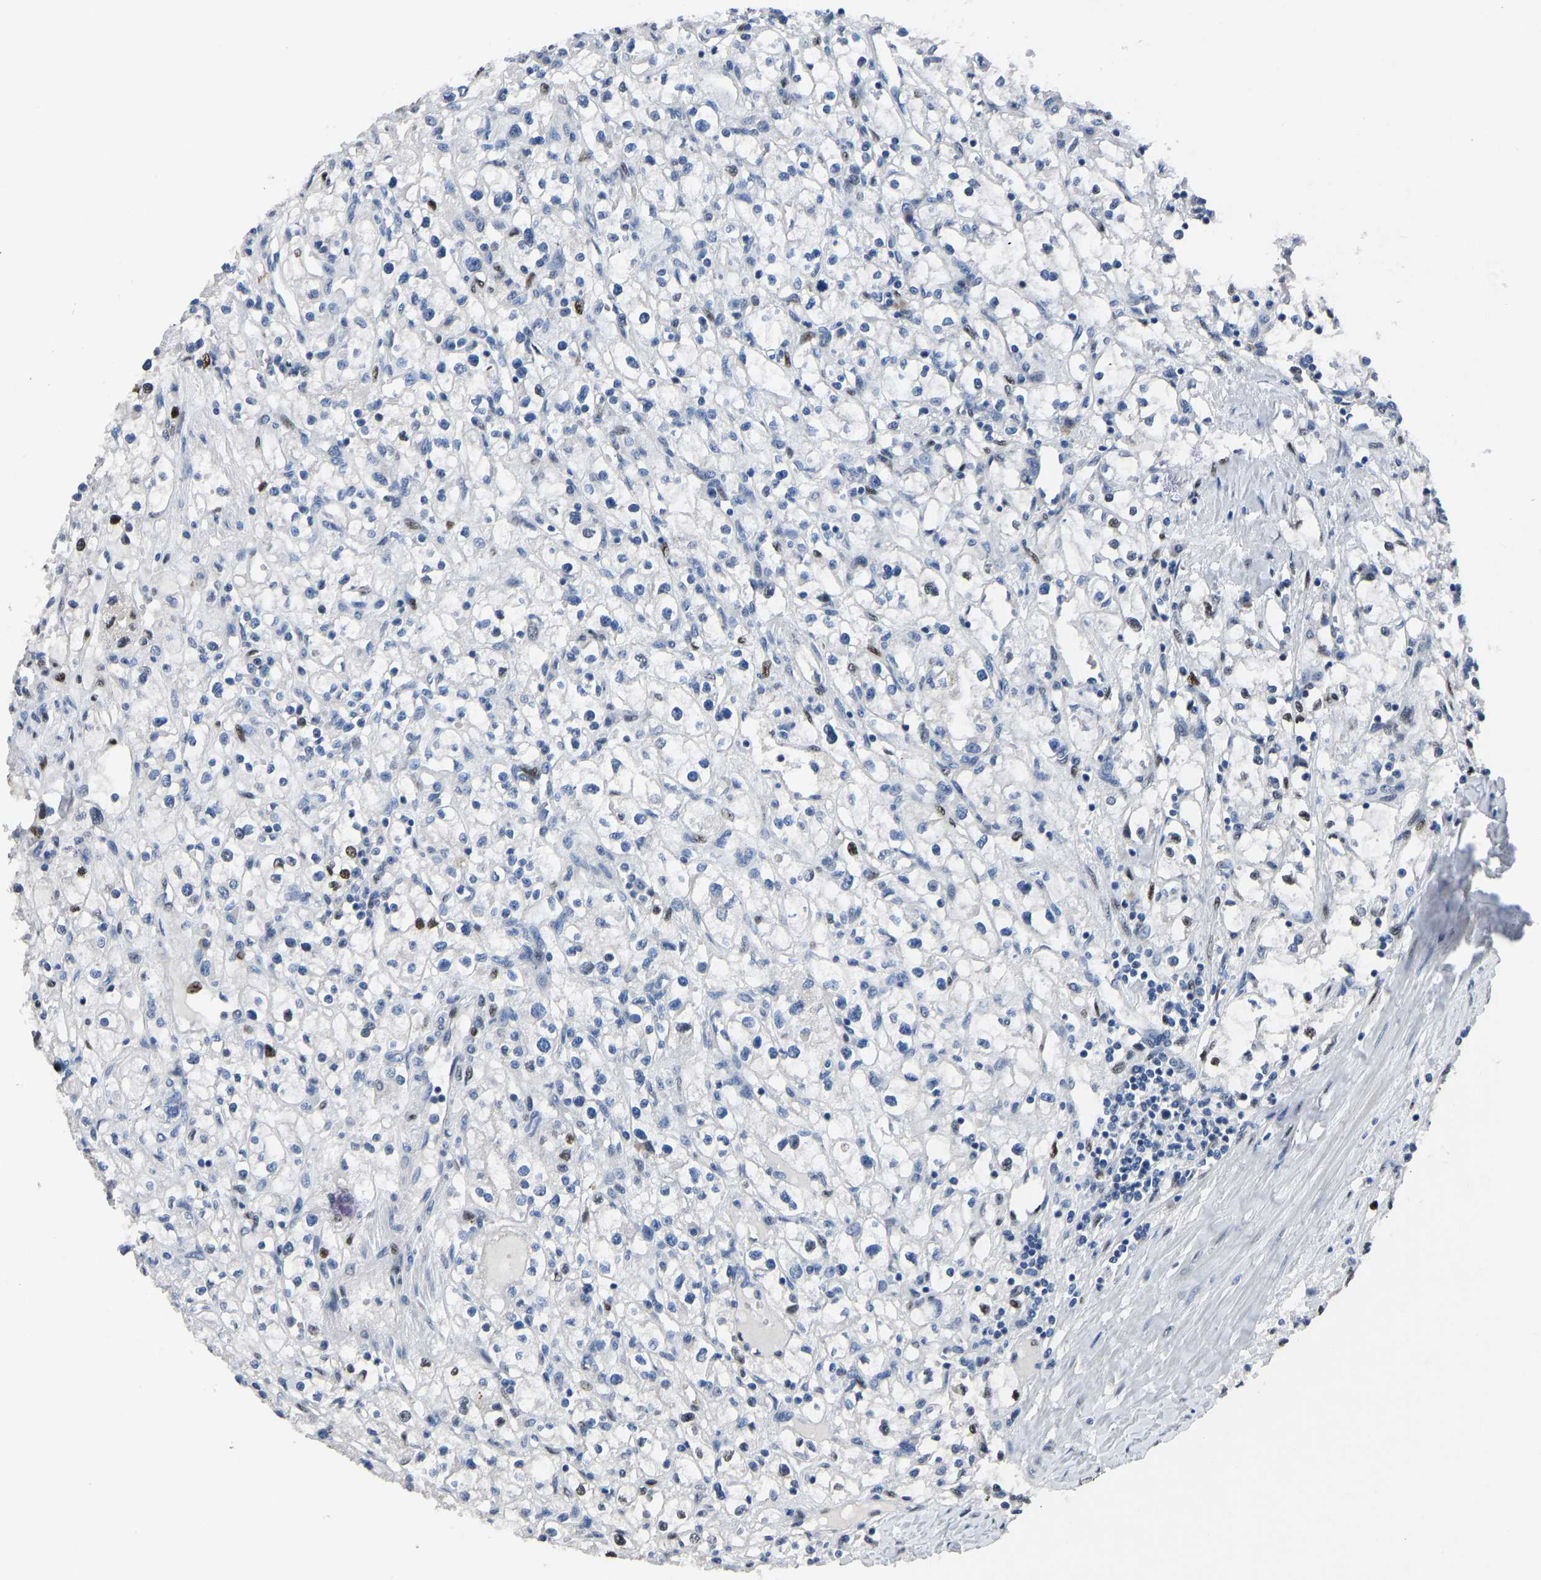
{"staining": {"intensity": "negative", "quantity": "none", "location": "none"}, "tissue": "renal cancer", "cell_type": "Tumor cells", "image_type": "cancer", "snomed": [{"axis": "morphology", "description": "Adenocarcinoma, NOS"}, {"axis": "topography", "description": "Kidney"}], "caption": "Tumor cells show no significant positivity in renal adenocarcinoma.", "gene": "EGR1", "patient": {"sex": "male", "age": 56}}